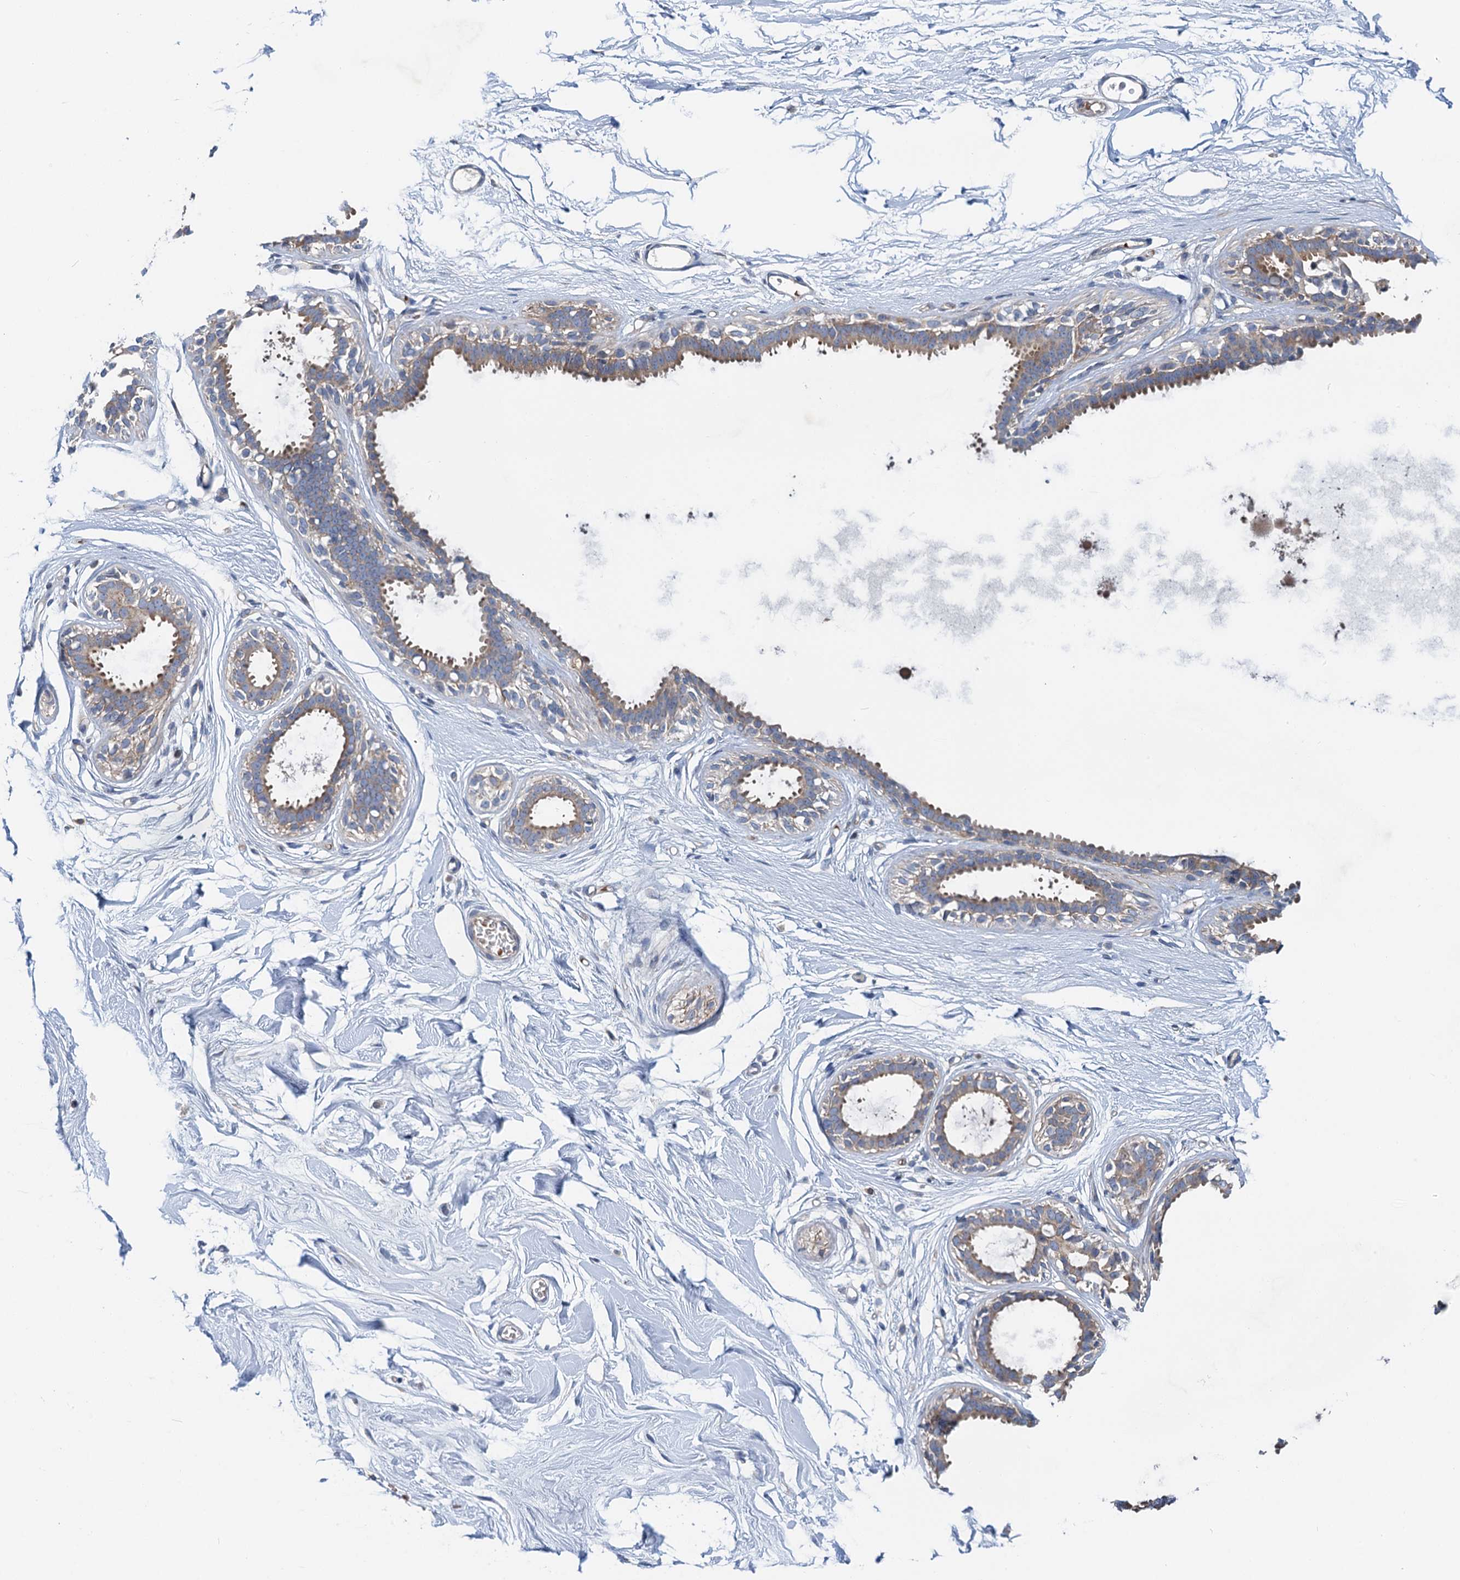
{"staining": {"intensity": "negative", "quantity": "none", "location": "none"}, "tissue": "breast", "cell_type": "Adipocytes", "image_type": "normal", "snomed": [{"axis": "morphology", "description": "Normal tissue, NOS"}, {"axis": "topography", "description": "Breast"}], "caption": "Breast stained for a protein using immunohistochemistry (IHC) displays no staining adipocytes.", "gene": "NBEA", "patient": {"sex": "female", "age": 45}}